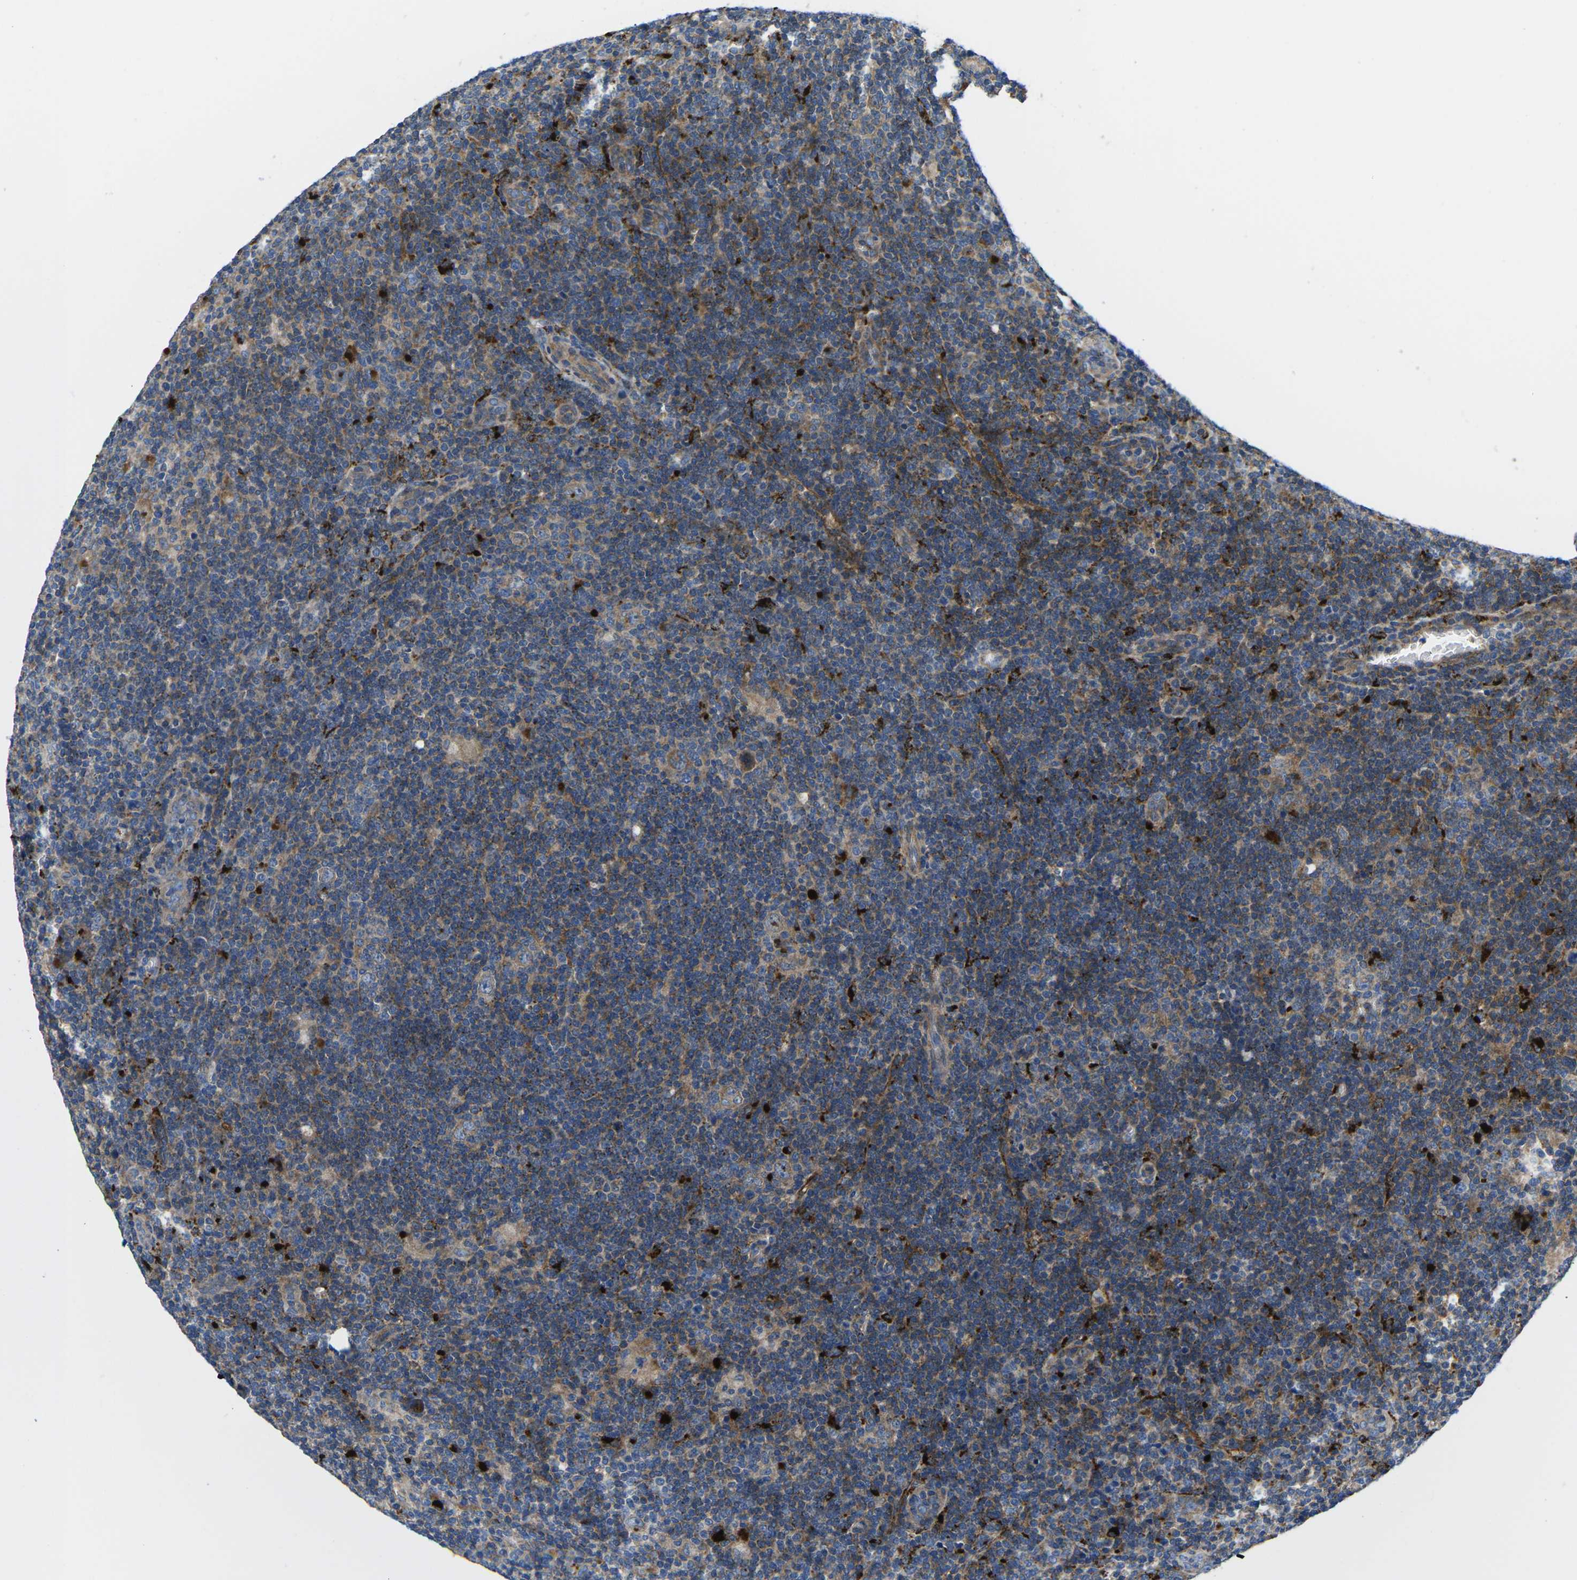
{"staining": {"intensity": "weak", "quantity": ">75%", "location": "cytoplasmic/membranous"}, "tissue": "lymphoma", "cell_type": "Tumor cells", "image_type": "cancer", "snomed": [{"axis": "morphology", "description": "Hodgkin's disease, NOS"}, {"axis": "topography", "description": "Lymph node"}], "caption": "Brown immunohistochemical staining in human lymphoma shows weak cytoplasmic/membranous expression in about >75% of tumor cells.", "gene": "DLG1", "patient": {"sex": "female", "age": 57}}